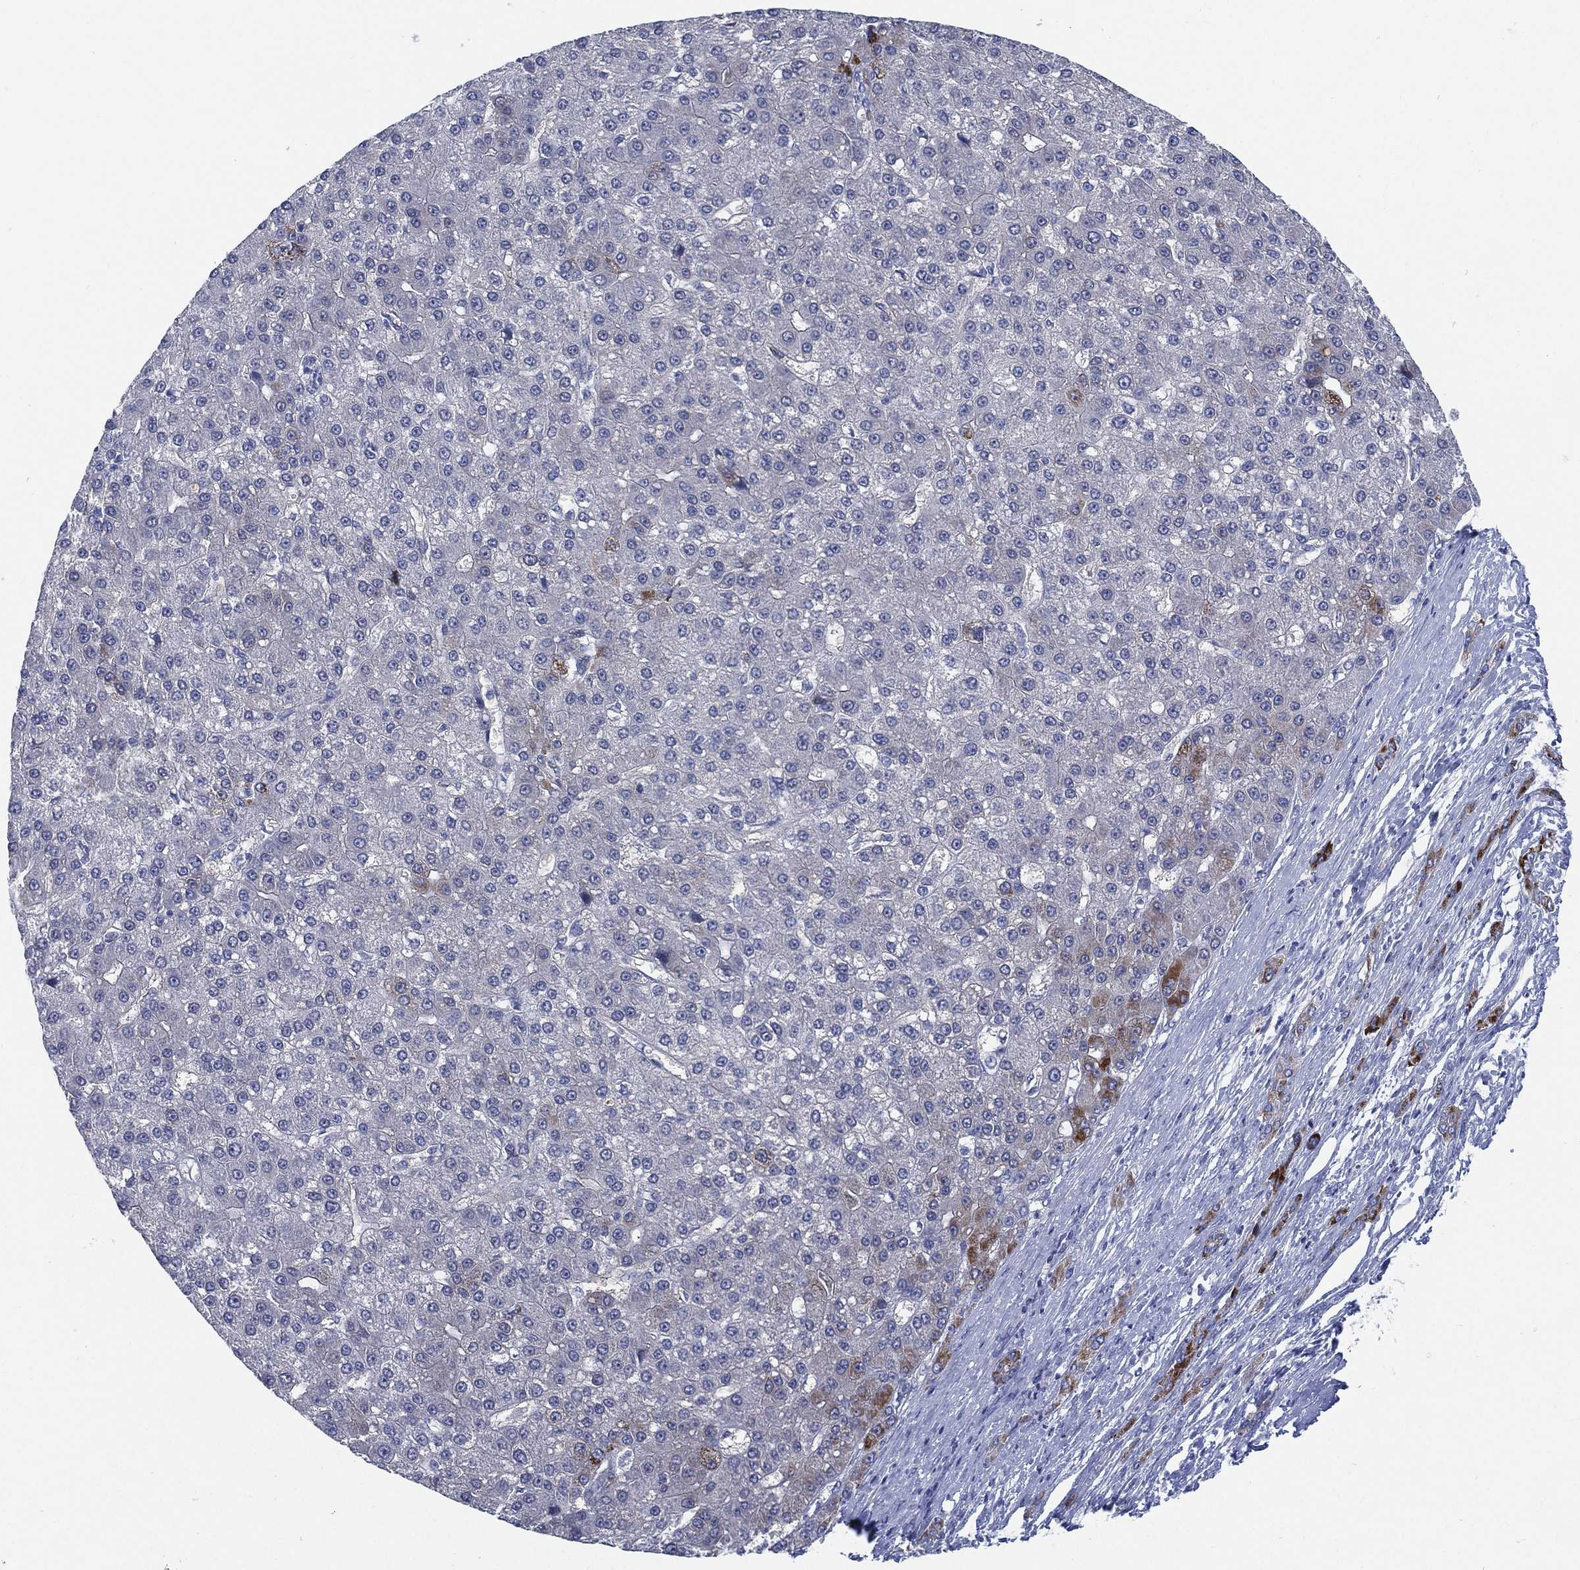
{"staining": {"intensity": "moderate", "quantity": "<25%", "location": "cytoplasmic/membranous"}, "tissue": "liver cancer", "cell_type": "Tumor cells", "image_type": "cancer", "snomed": [{"axis": "morphology", "description": "Carcinoma, Hepatocellular, NOS"}, {"axis": "topography", "description": "Liver"}], "caption": "High-power microscopy captured an IHC micrograph of liver cancer (hepatocellular carcinoma), revealing moderate cytoplasmic/membranous staining in approximately <25% of tumor cells.", "gene": "C5orf46", "patient": {"sex": "male", "age": 67}}